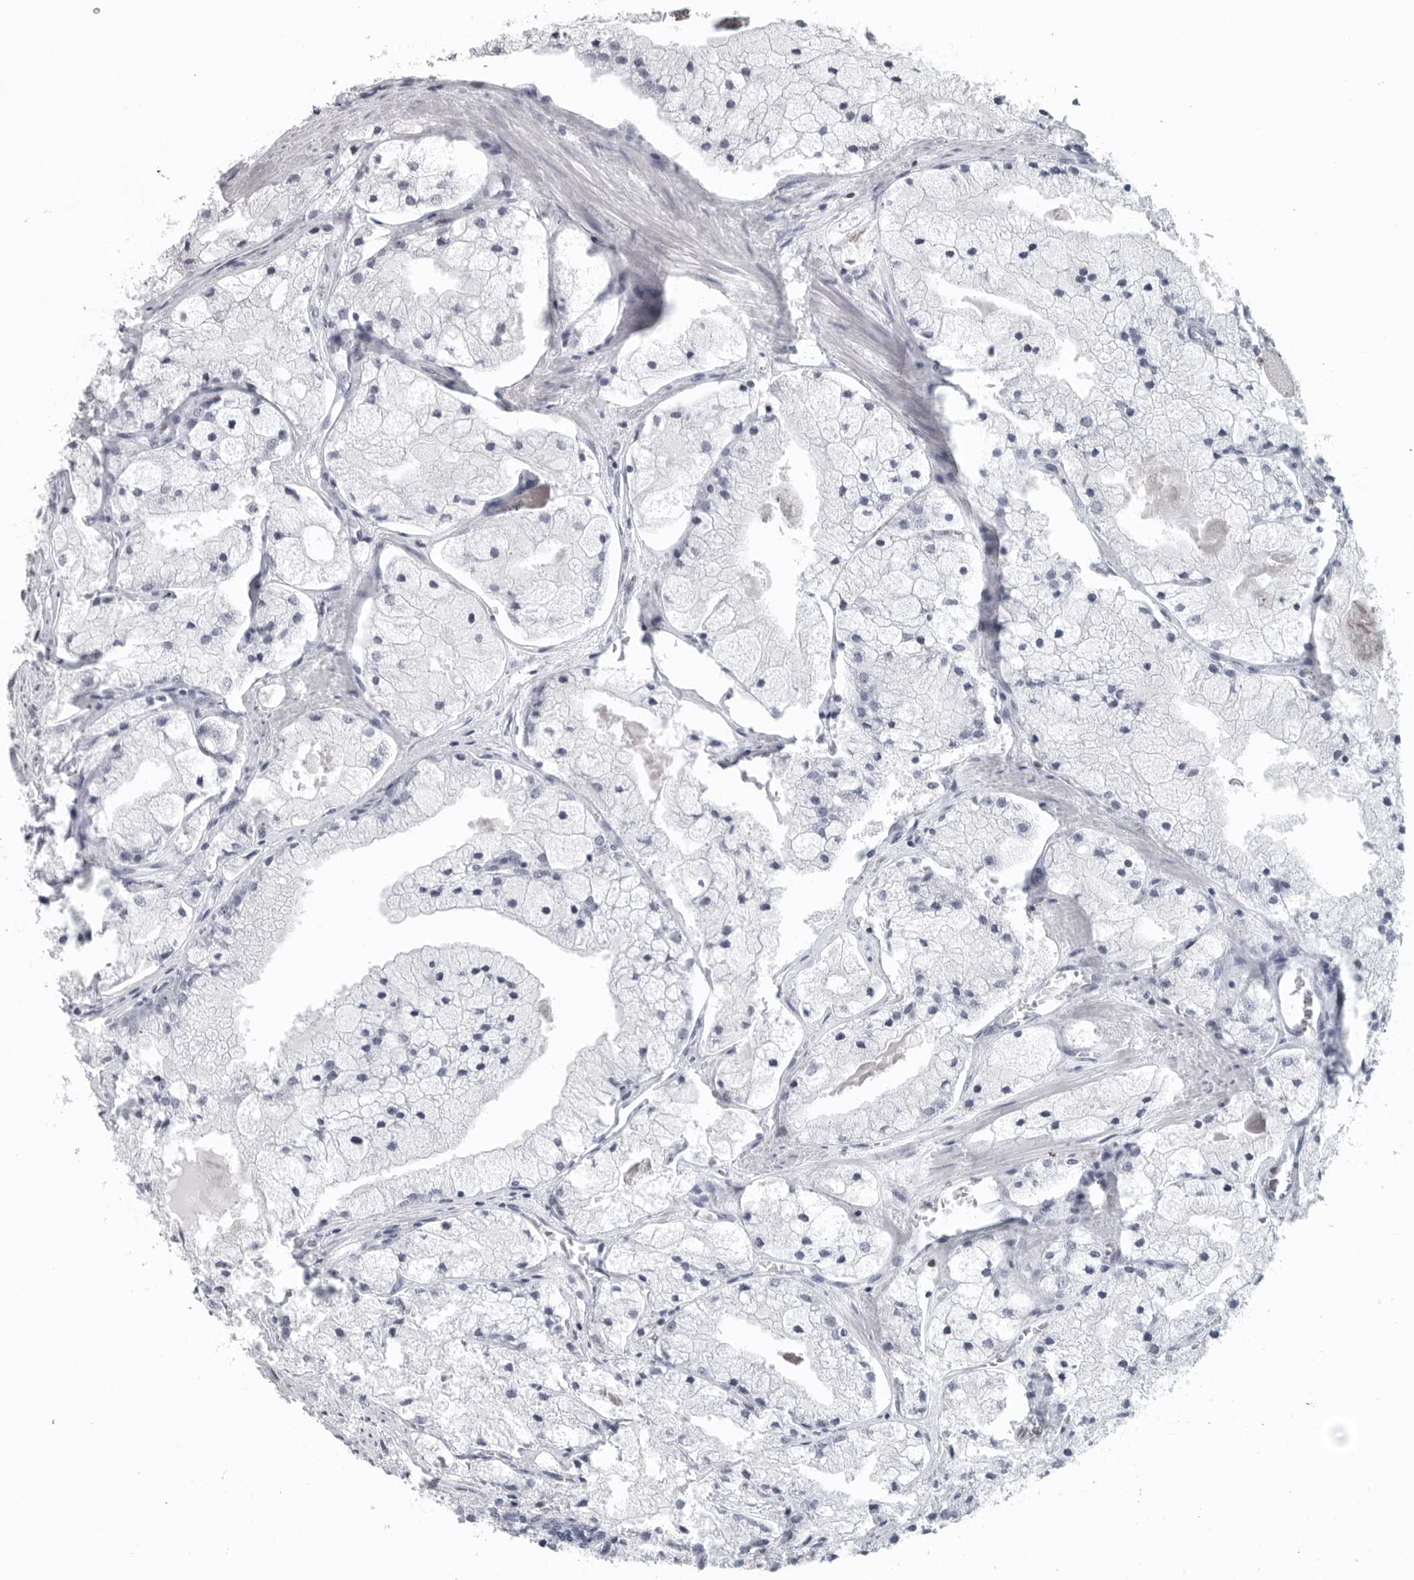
{"staining": {"intensity": "negative", "quantity": "none", "location": "none"}, "tissue": "prostate cancer", "cell_type": "Tumor cells", "image_type": "cancer", "snomed": [{"axis": "morphology", "description": "Adenocarcinoma, High grade"}, {"axis": "topography", "description": "Prostate"}], "caption": "Prostate cancer (high-grade adenocarcinoma) stained for a protein using immunohistochemistry (IHC) shows no positivity tumor cells.", "gene": "SATB2", "patient": {"sex": "male", "age": 50}}